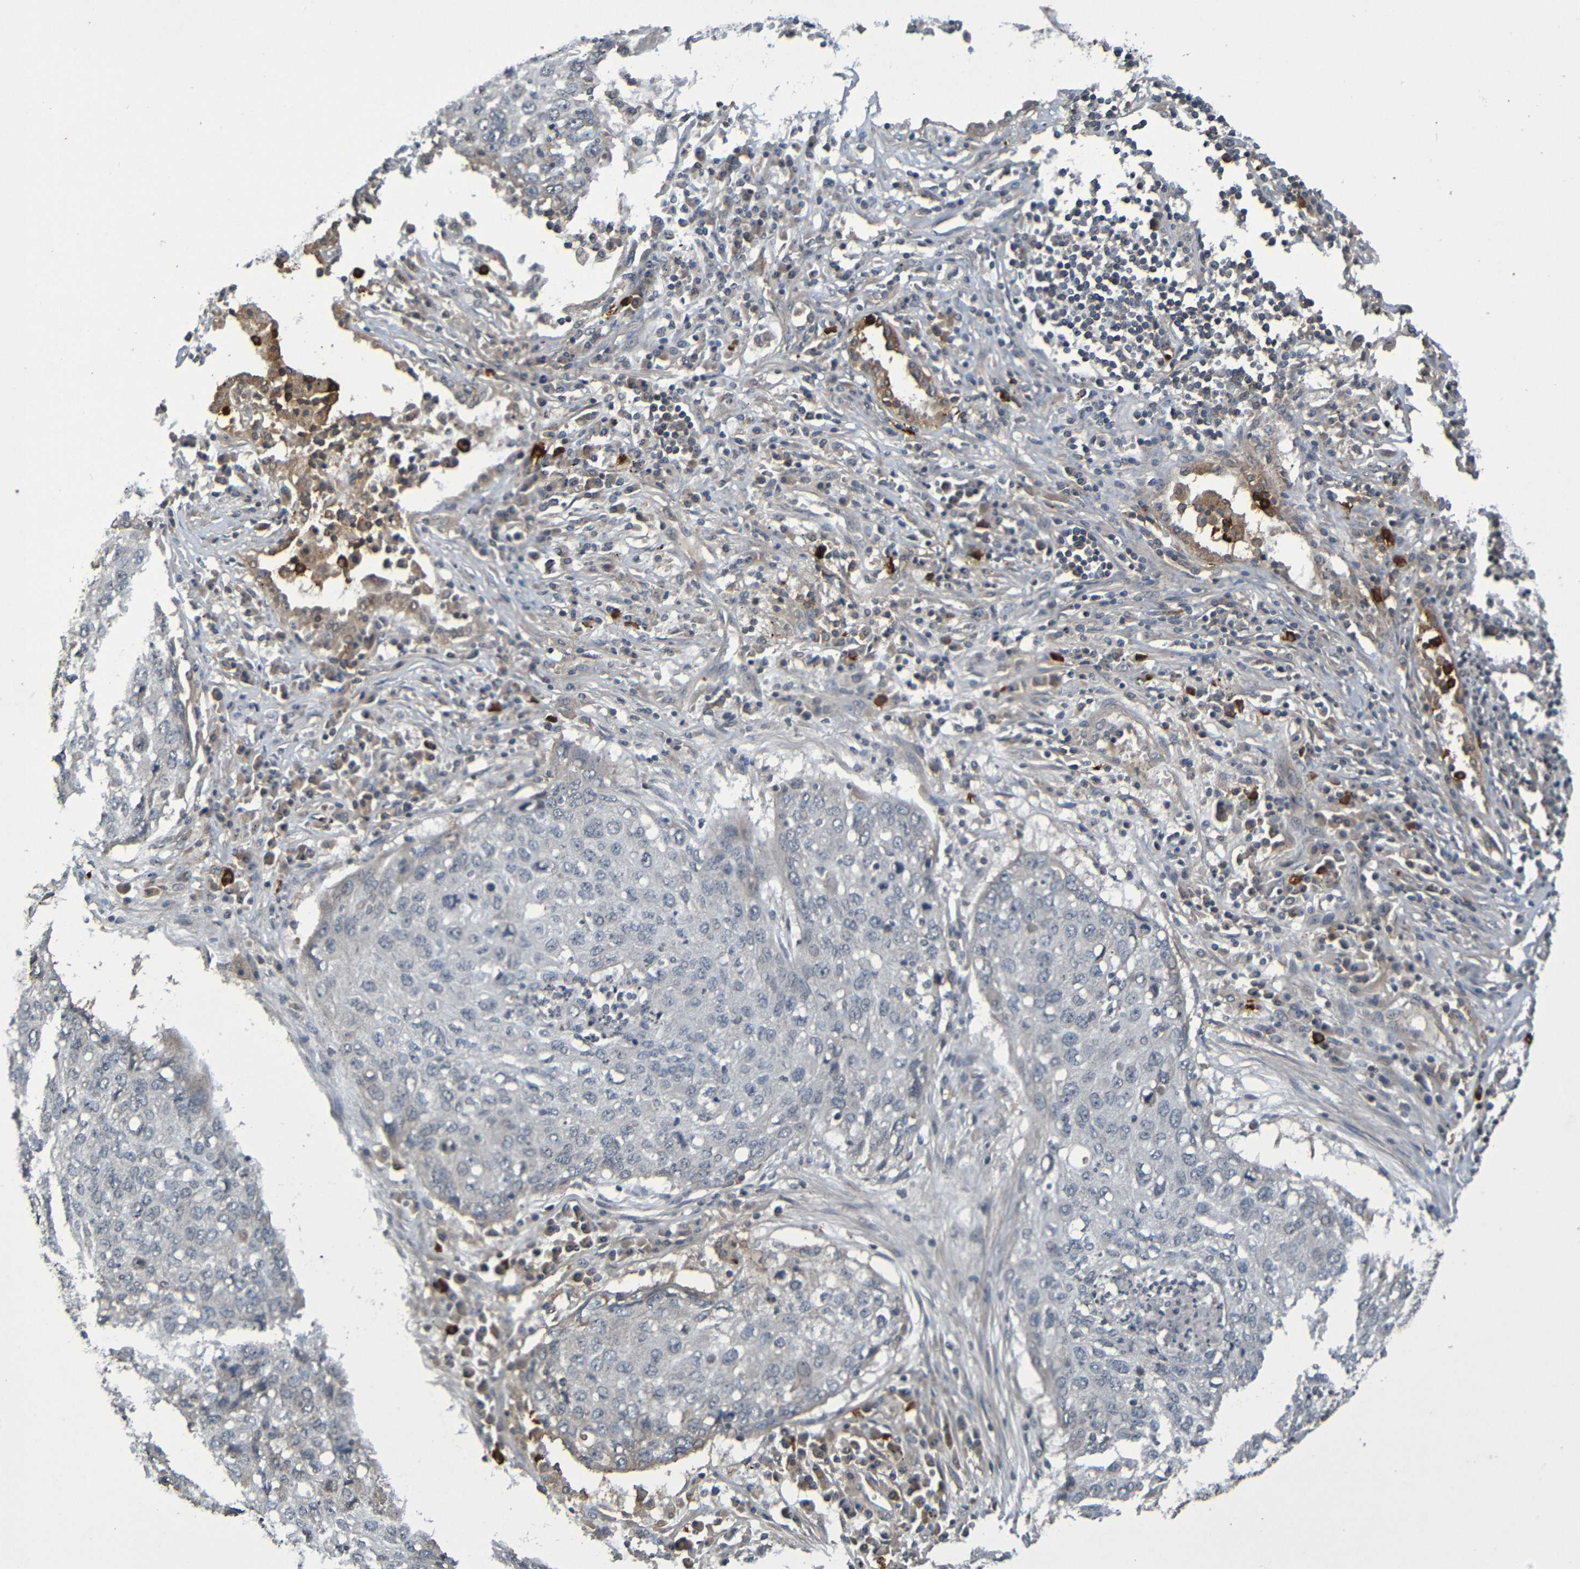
{"staining": {"intensity": "weak", "quantity": "<25%", "location": "cytoplasmic/membranous"}, "tissue": "lung cancer", "cell_type": "Tumor cells", "image_type": "cancer", "snomed": [{"axis": "morphology", "description": "Squamous cell carcinoma, NOS"}, {"axis": "topography", "description": "Lung"}], "caption": "A micrograph of lung cancer (squamous cell carcinoma) stained for a protein exhibits no brown staining in tumor cells.", "gene": "C3AR1", "patient": {"sex": "female", "age": 63}}